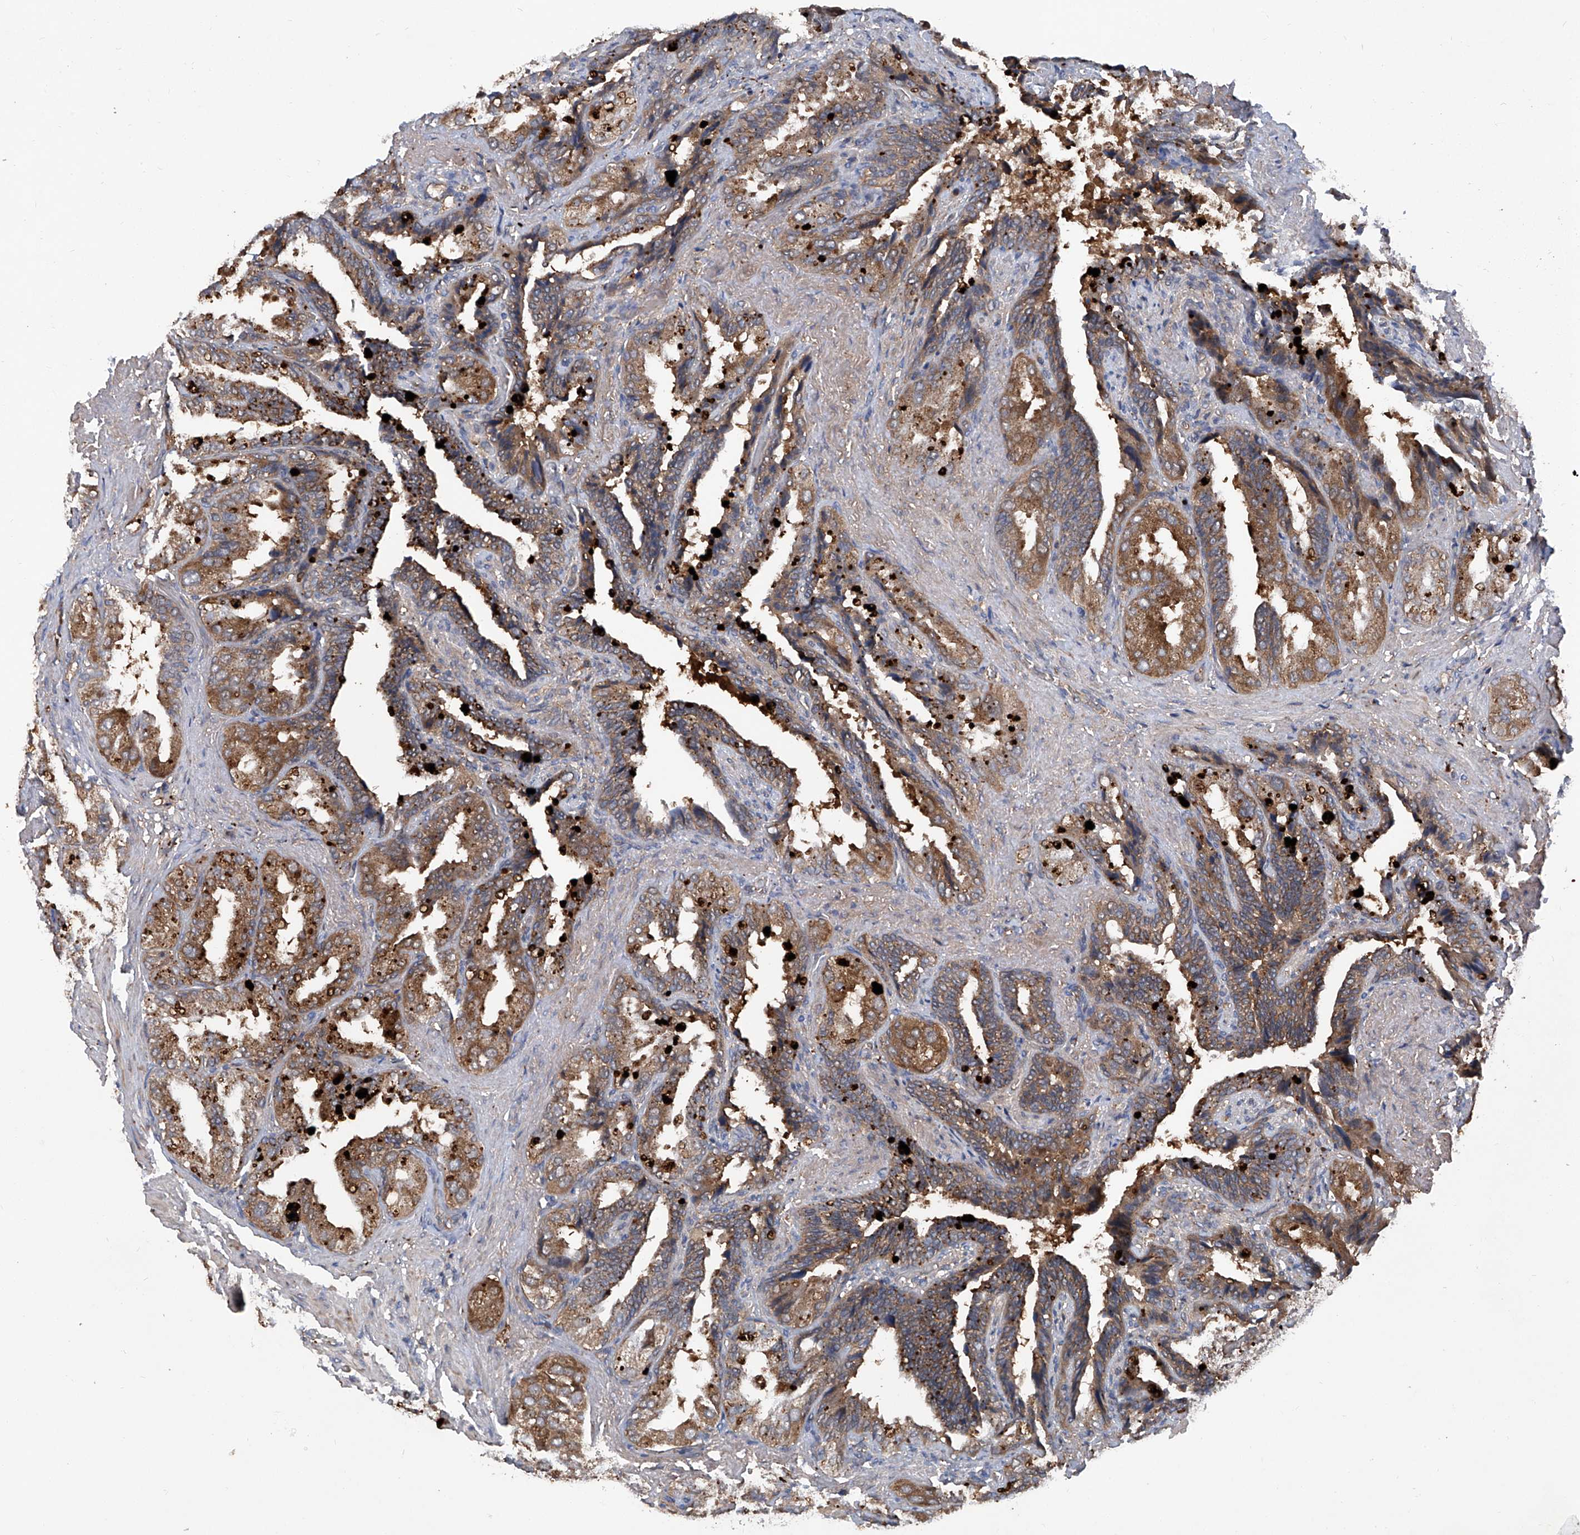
{"staining": {"intensity": "strong", "quantity": "25%-75%", "location": "cytoplasmic/membranous"}, "tissue": "seminal vesicle", "cell_type": "Glandular cells", "image_type": "normal", "snomed": [{"axis": "morphology", "description": "Normal tissue, NOS"}, {"axis": "topography", "description": "Seminal veicle"}, {"axis": "topography", "description": "Peripheral nerve tissue"}], "caption": "IHC of normal seminal vesicle displays high levels of strong cytoplasmic/membranous expression in approximately 25%-75% of glandular cells. (DAB (3,3'-diaminobenzidine) IHC, brown staining for protein, blue staining for nuclei).", "gene": "ASCC3", "patient": {"sex": "male", "age": 63}}